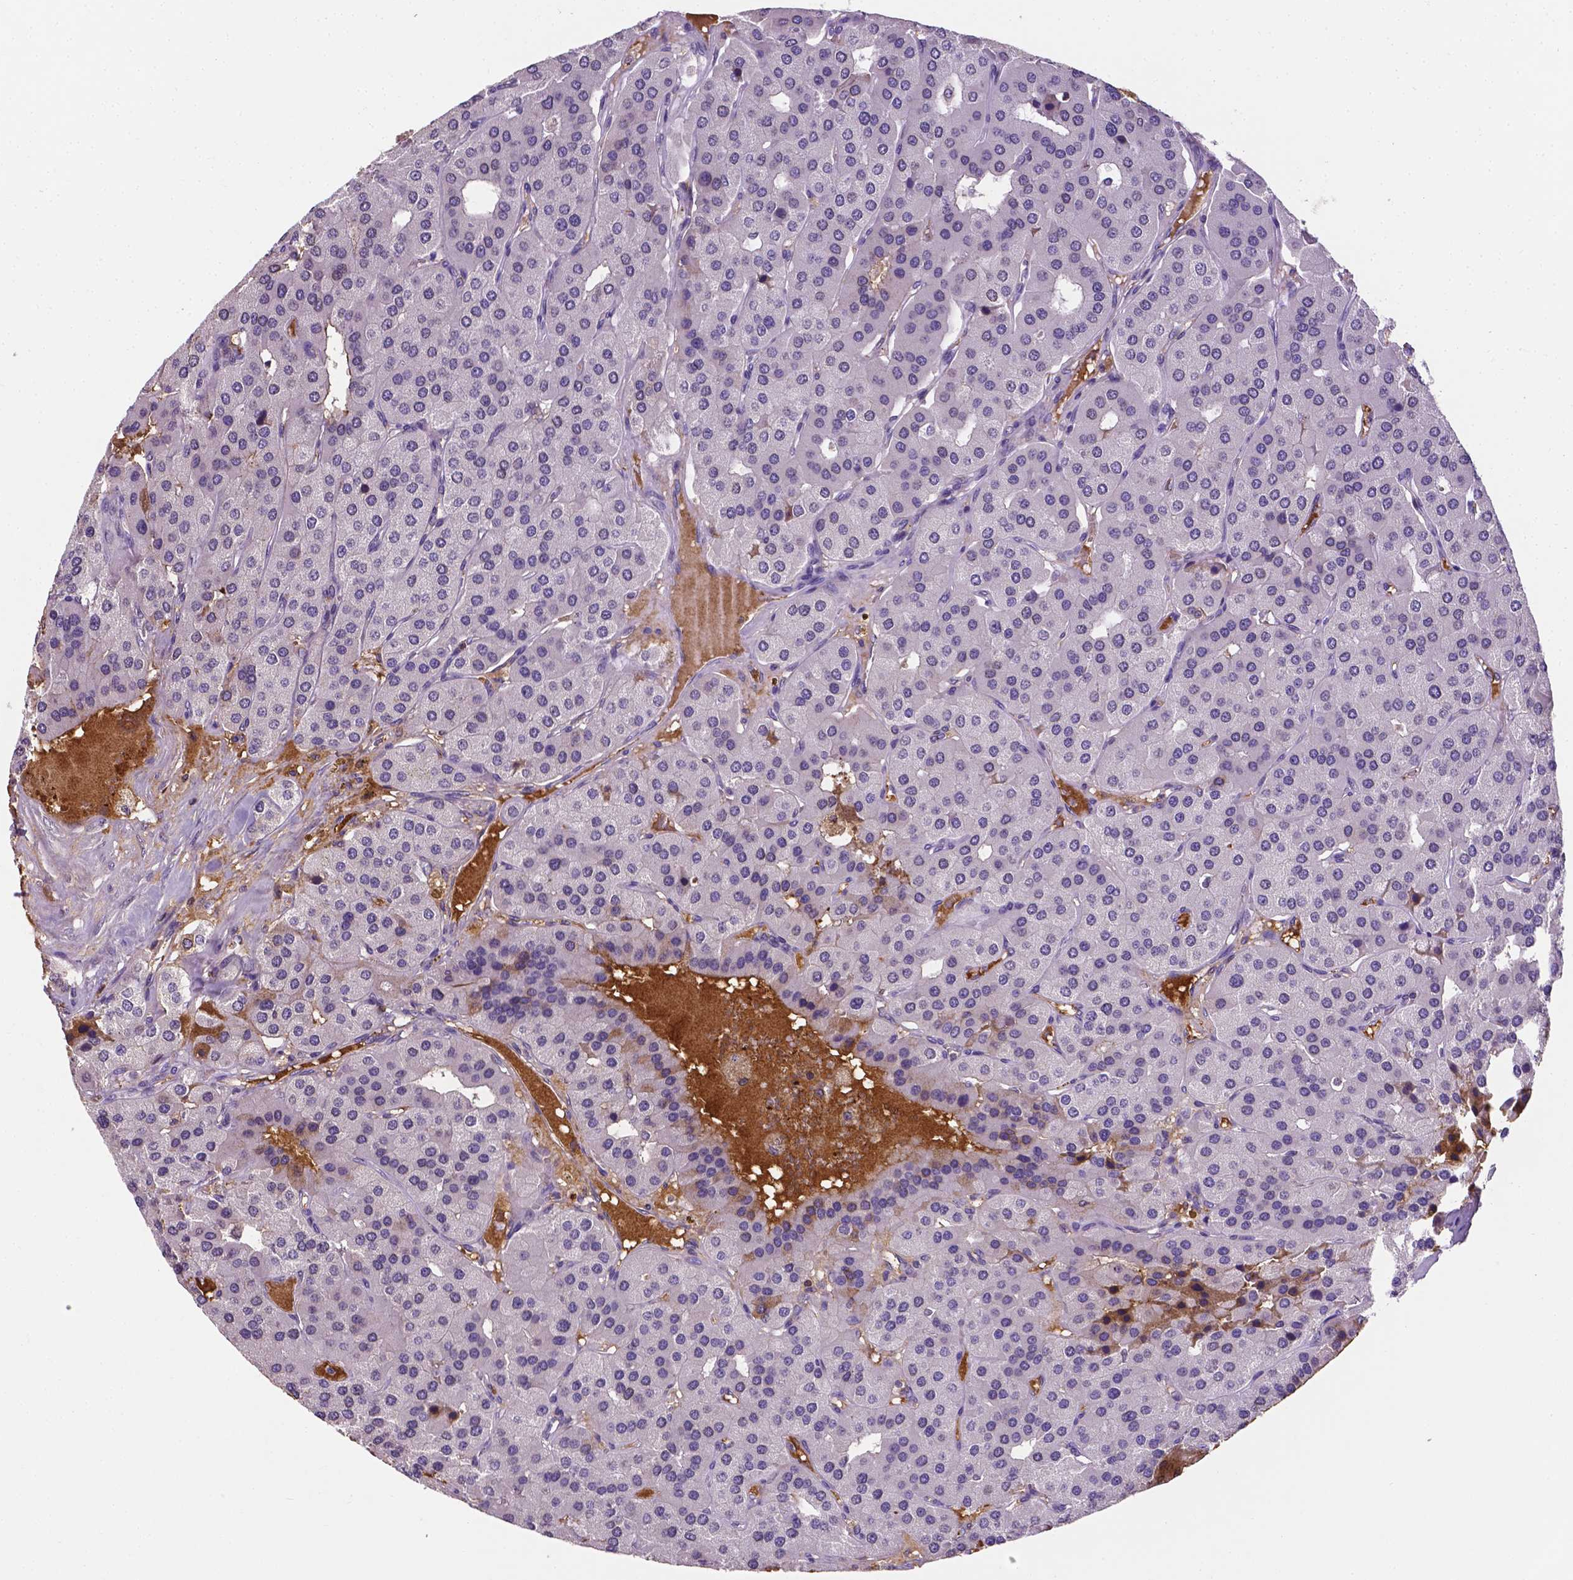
{"staining": {"intensity": "negative", "quantity": "none", "location": "none"}, "tissue": "parathyroid gland", "cell_type": "Glandular cells", "image_type": "normal", "snomed": [{"axis": "morphology", "description": "Normal tissue, NOS"}, {"axis": "morphology", "description": "Adenoma, NOS"}, {"axis": "topography", "description": "Parathyroid gland"}], "caption": "Immunohistochemical staining of unremarkable human parathyroid gland demonstrates no significant staining in glandular cells.", "gene": "APOE", "patient": {"sex": "female", "age": 86}}